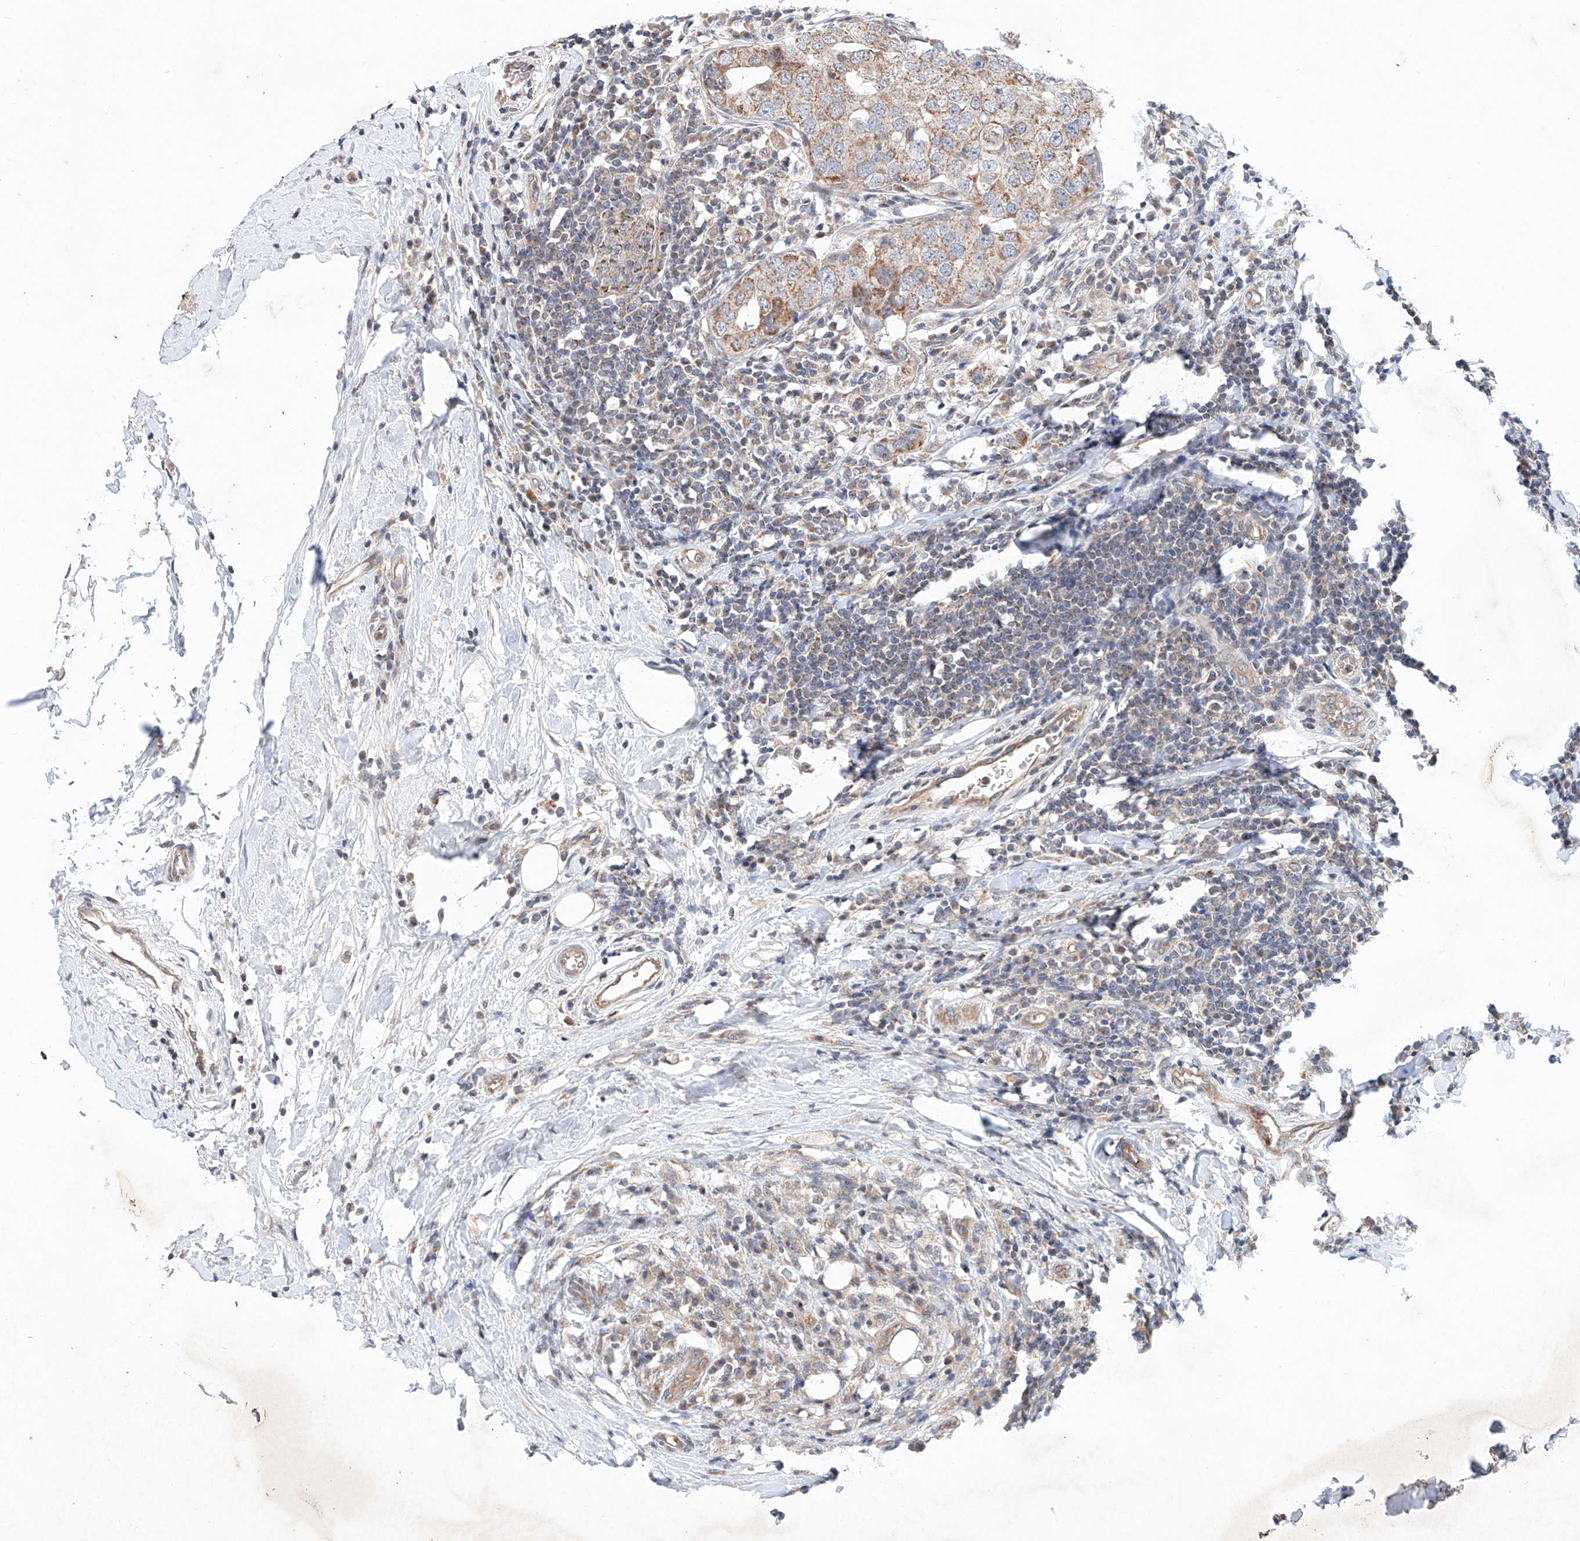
{"staining": {"intensity": "moderate", "quantity": ">75%", "location": "cytoplasmic/membranous"}, "tissue": "breast cancer", "cell_type": "Tumor cells", "image_type": "cancer", "snomed": [{"axis": "morphology", "description": "Duct carcinoma"}, {"axis": "topography", "description": "Breast"}], "caption": "Immunohistochemical staining of human breast cancer reveals moderate cytoplasmic/membranous protein staining in approximately >75% of tumor cells.", "gene": "FASTK", "patient": {"sex": "female", "age": 27}}